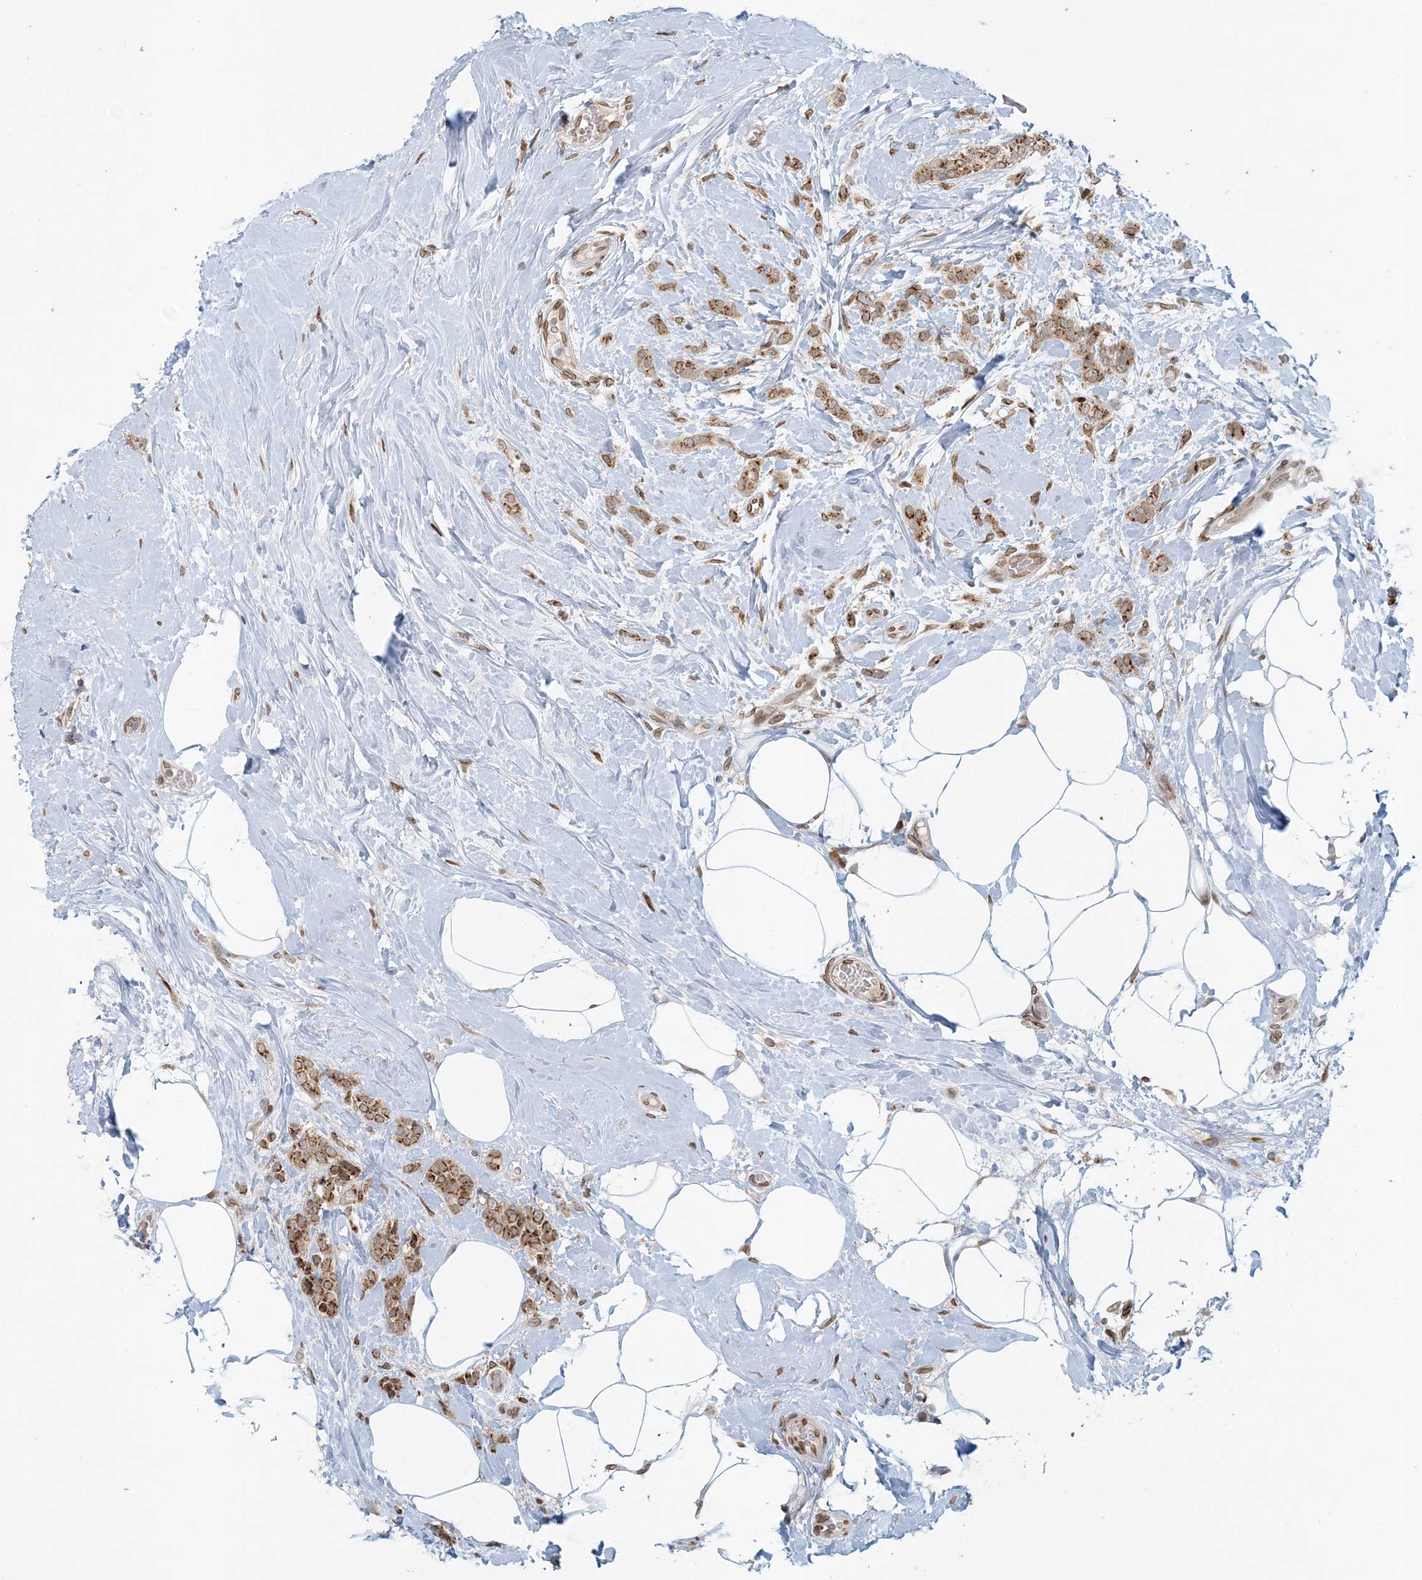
{"staining": {"intensity": "moderate", "quantity": ">75%", "location": "cytoplasmic/membranous"}, "tissue": "breast cancer", "cell_type": "Tumor cells", "image_type": "cancer", "snomed": [{"axis": "morphology", "description": "Lobular carcinoma, in situ"}, {"axis": "morphology", "description": "Lobular carcinoma"}, {"axis": "topography", "description": "Breast"}], "caption": "Breast lobular carcinoma in situ tissue displays moderate cytoplasmic/membranous expression in about >75% of tumor cells", "gene": "SLC35A2", "patient": {"sex": "female", "age": 41}}